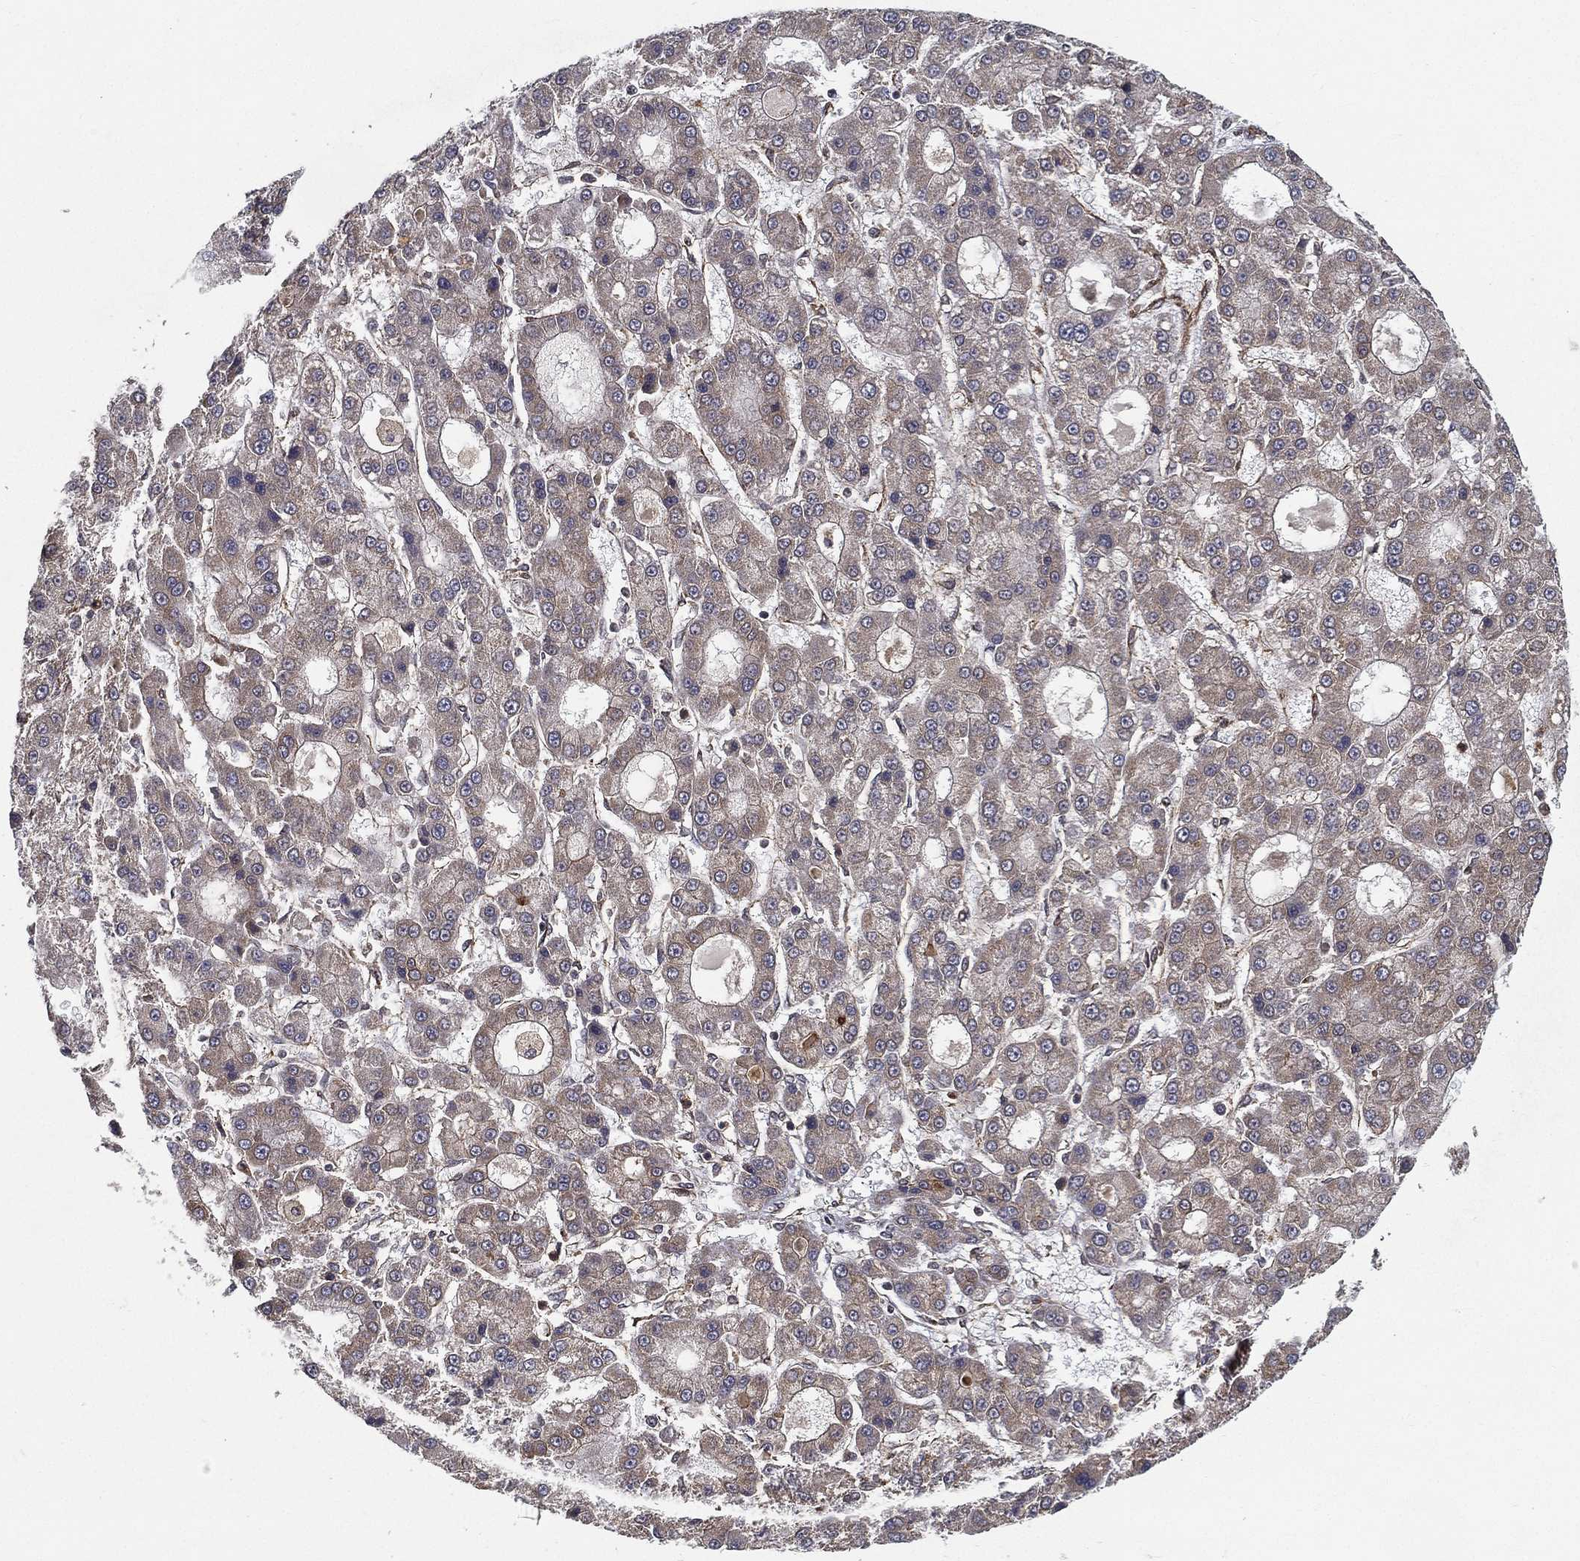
{"staining": {"intensity": "negative", "quantity": "none", "location": "none"}, "tissue": "liver cancer", "cell_type": "Tumor cells", "image_type": "cancer", "snomed": [{"axis": "morphology", "description": "Carcinoma, Hepatocellular, NOS"}, {"axis": "topography", "description": "Liver"}], "caption": "High power microscopy histopathology image of an immunohistochemistry histopathology image of hepatocellular carcinoma (liver), revealing no significant expression in tumor cells.", "gene": "UACA", "patient": {"sex": "male", "age": 70}}